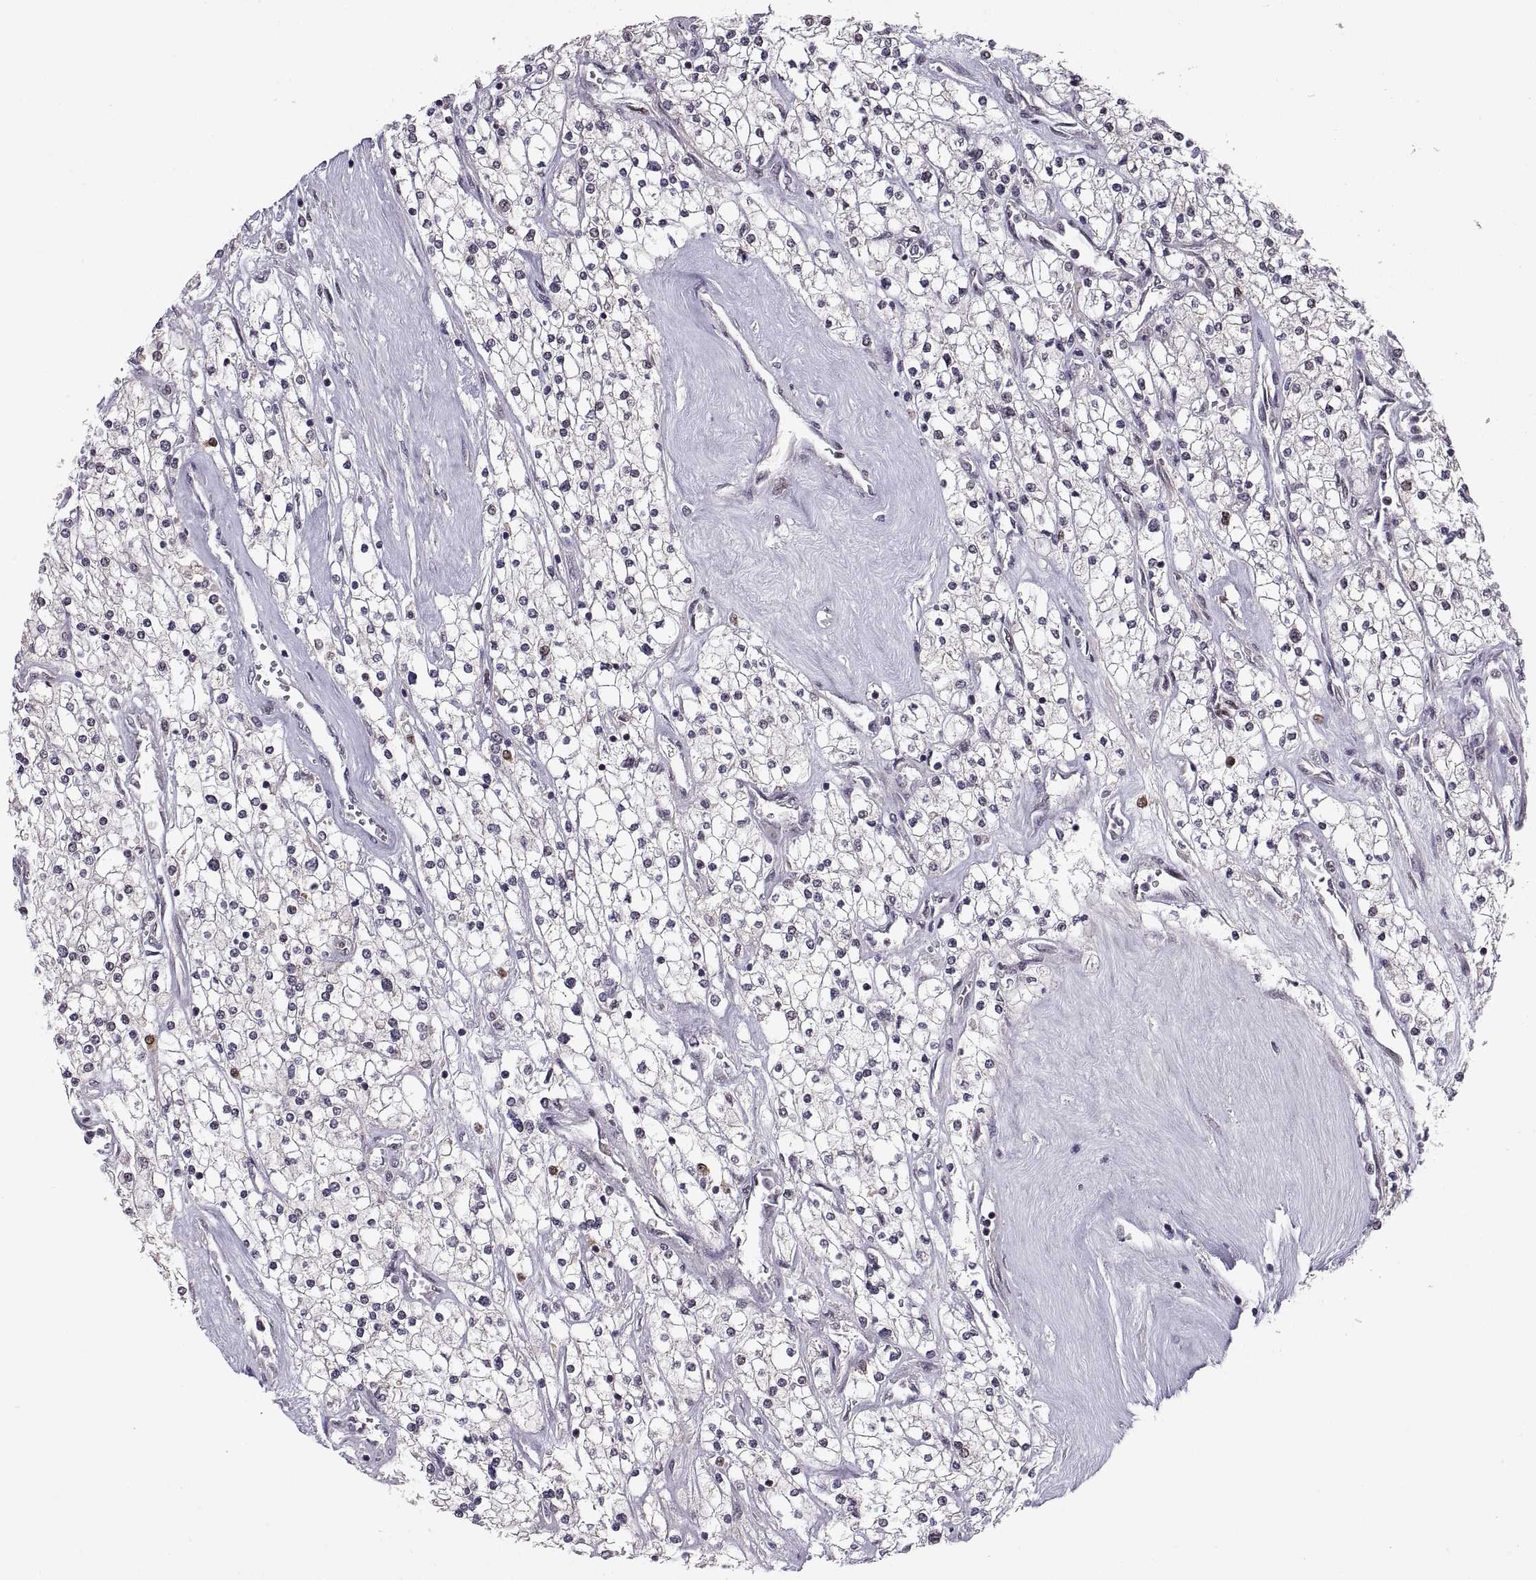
{"staining": {"intensity": "negative", "quantity": "none", "location": "none"}, "tissue": "renal cancer", "cell_type": "Tumor cells", "image_type": "cancer", "snomed": [{"axis": "morphology", "description": "Adenocarcinoma, NOS"}, {"axis": "topography", "description": "Kidney"}], "caption": "The image reveals no significant positivity in tumor cells of adenocarcinoma (renal). The staining was performed using DAB to visualize the protein expression in brown, while the nuclei were stained in blue with hematoxylin (Magnification: 20x).", "gene": "CHFR", "patient": {"sex": "male", "age": 80}}